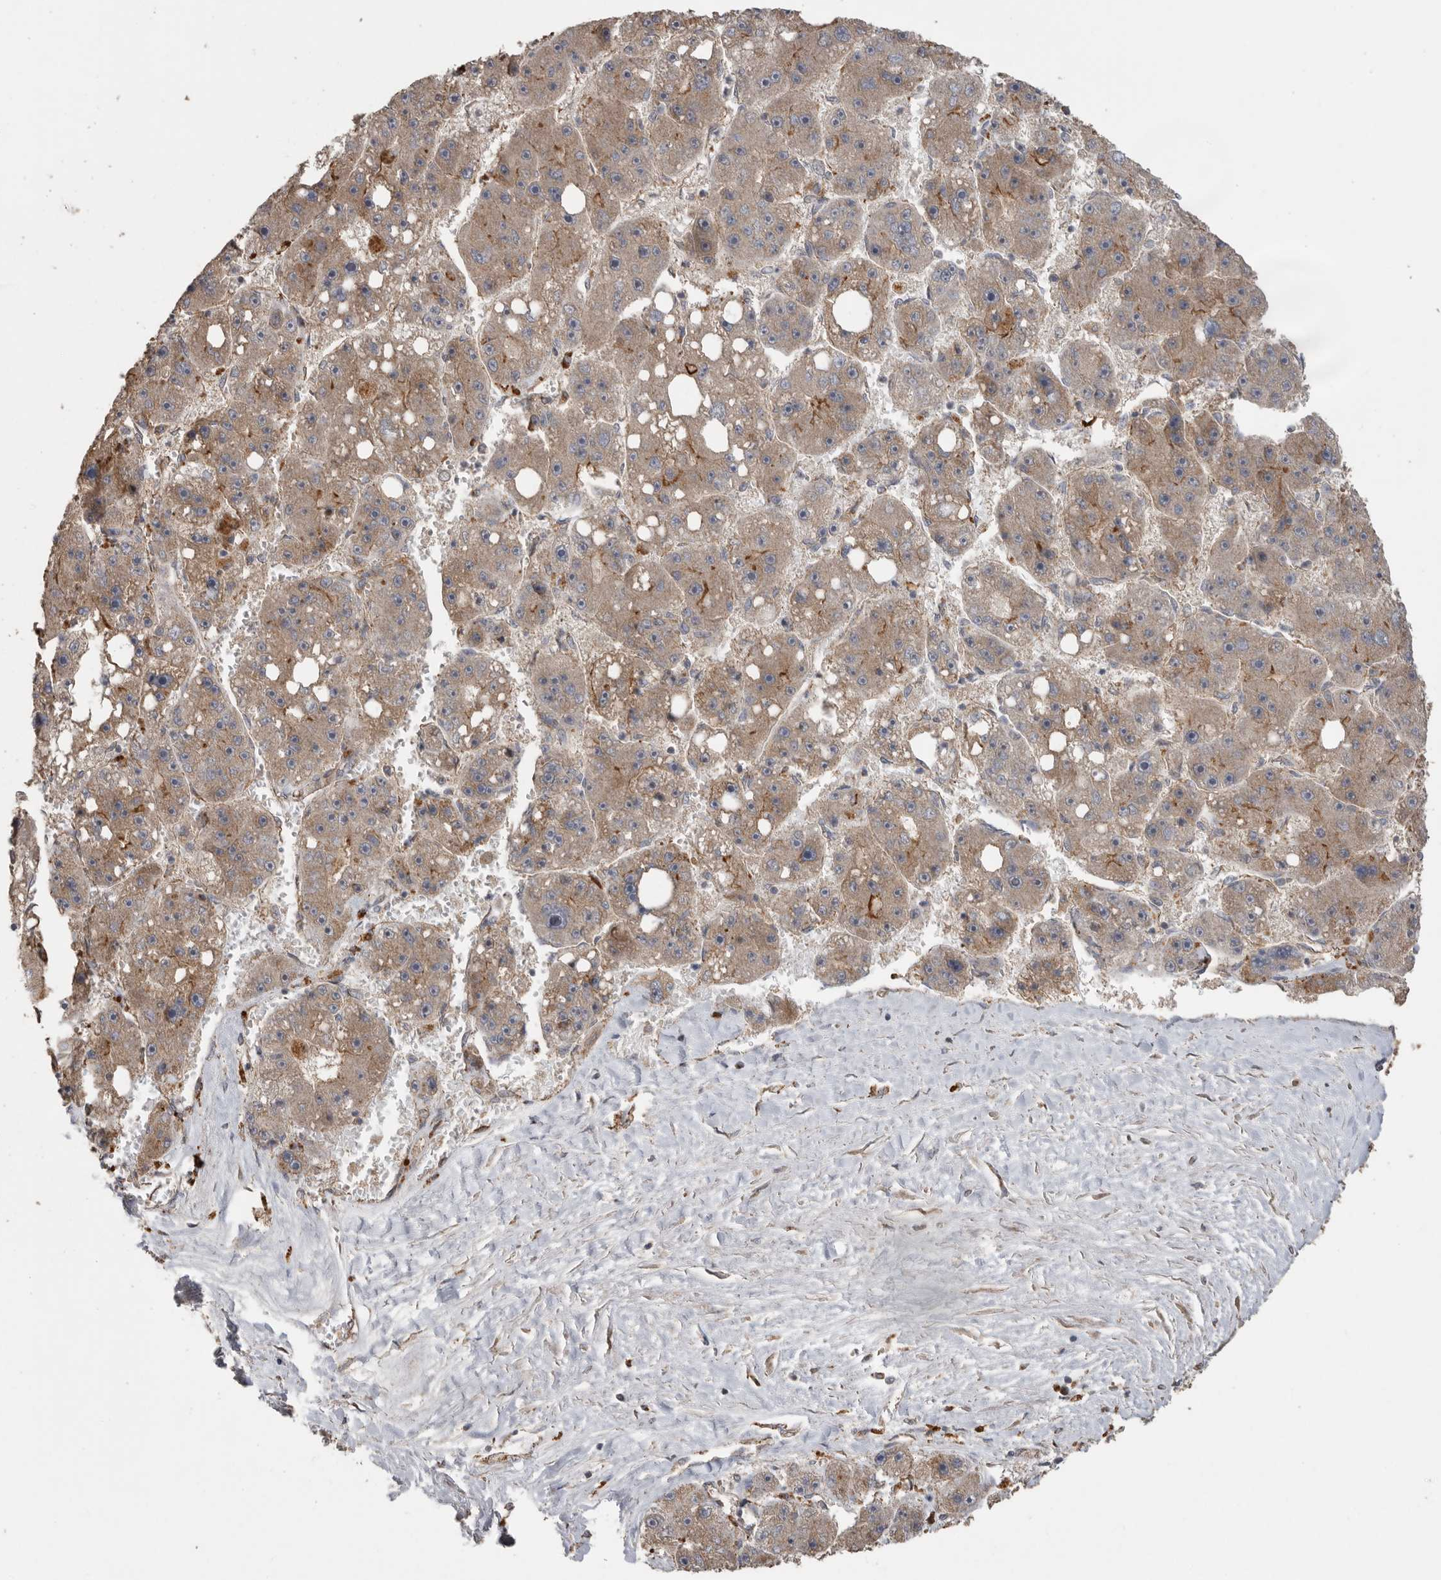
{"staining": {"intensity": "moderate", "quantity": ">75%", "location": "cytoplasmic/membranous"}, "tissue": "liver cancer", "cell_type": "Tumor cells", "image_type": "cancer", "snomed": [{"axis": "morphology", "description": "Carcinoma, Hepatocellular, NOS"}, {"axis": "topography", "description": "Liver"}], "caption": "Protein staining exhibits moderate cytoplasmic/membranous positivity in approximately >75% of tumor cells in liver hepatocellular carcinoma.", "gene": "PODXL2", "patient": {"sex": "female", "age": 61}}